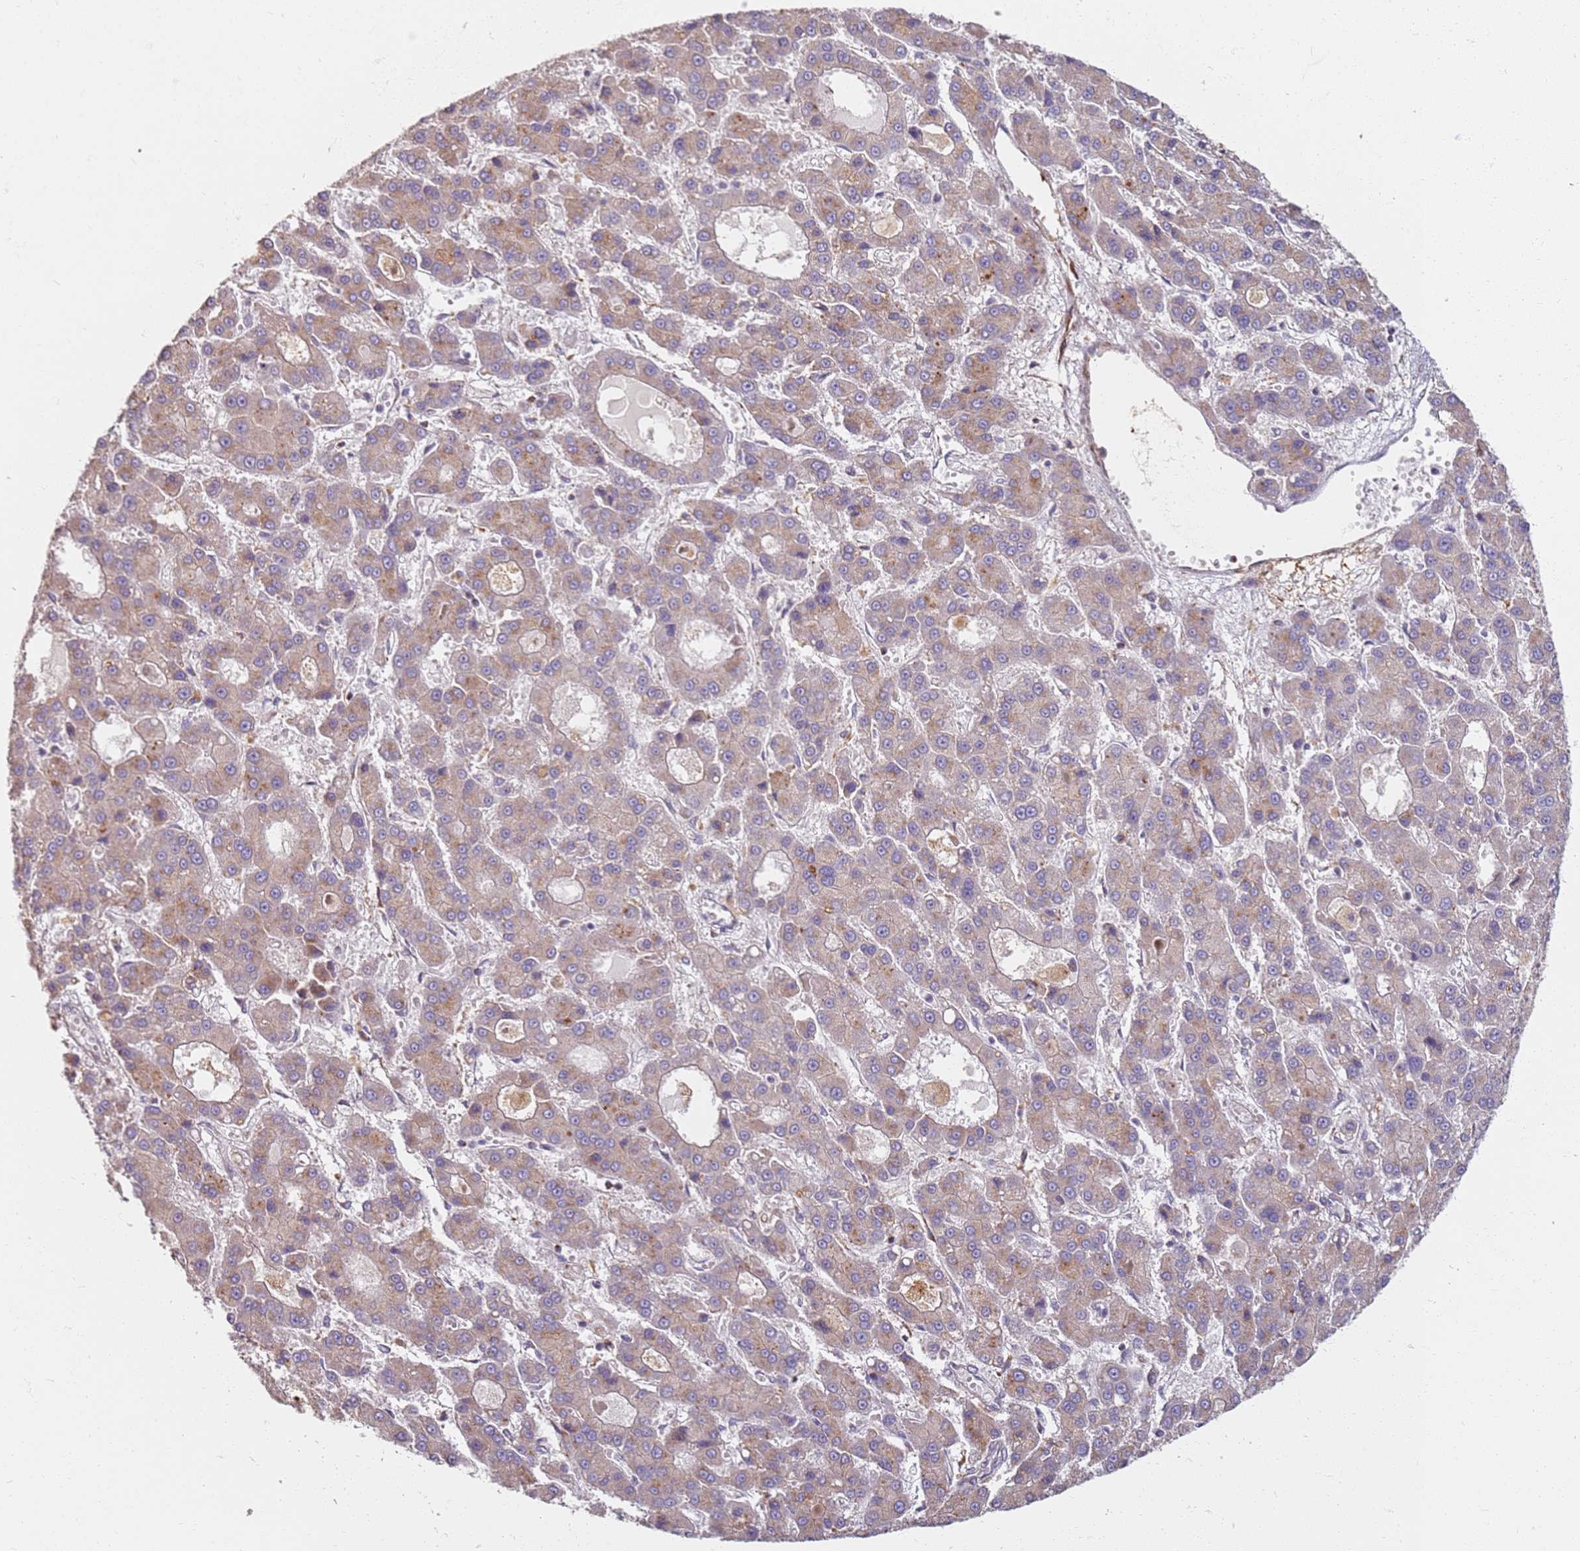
{"staining": {"intensity": "weak", "quantity": ">75%", "location": "cytoplasmic/membranous"}, "tissue": "liver cancer", "cell_type": "Tumor cells", "image_type": "cancer", "snomed": [{"axis": "morphology", "description": "Carcinoma, Hepatocellular, NOS"}, {"axis": "topography", "description": "Liver"}], "caption": "A histopathology image of human hepatocellular carcinoma (liver) stained for a protein shows weak cytoplasmic/membranous brown staining in tumor cells.", "gene": "PROKR2", "patient": {"sex": "male", "age": 70}}